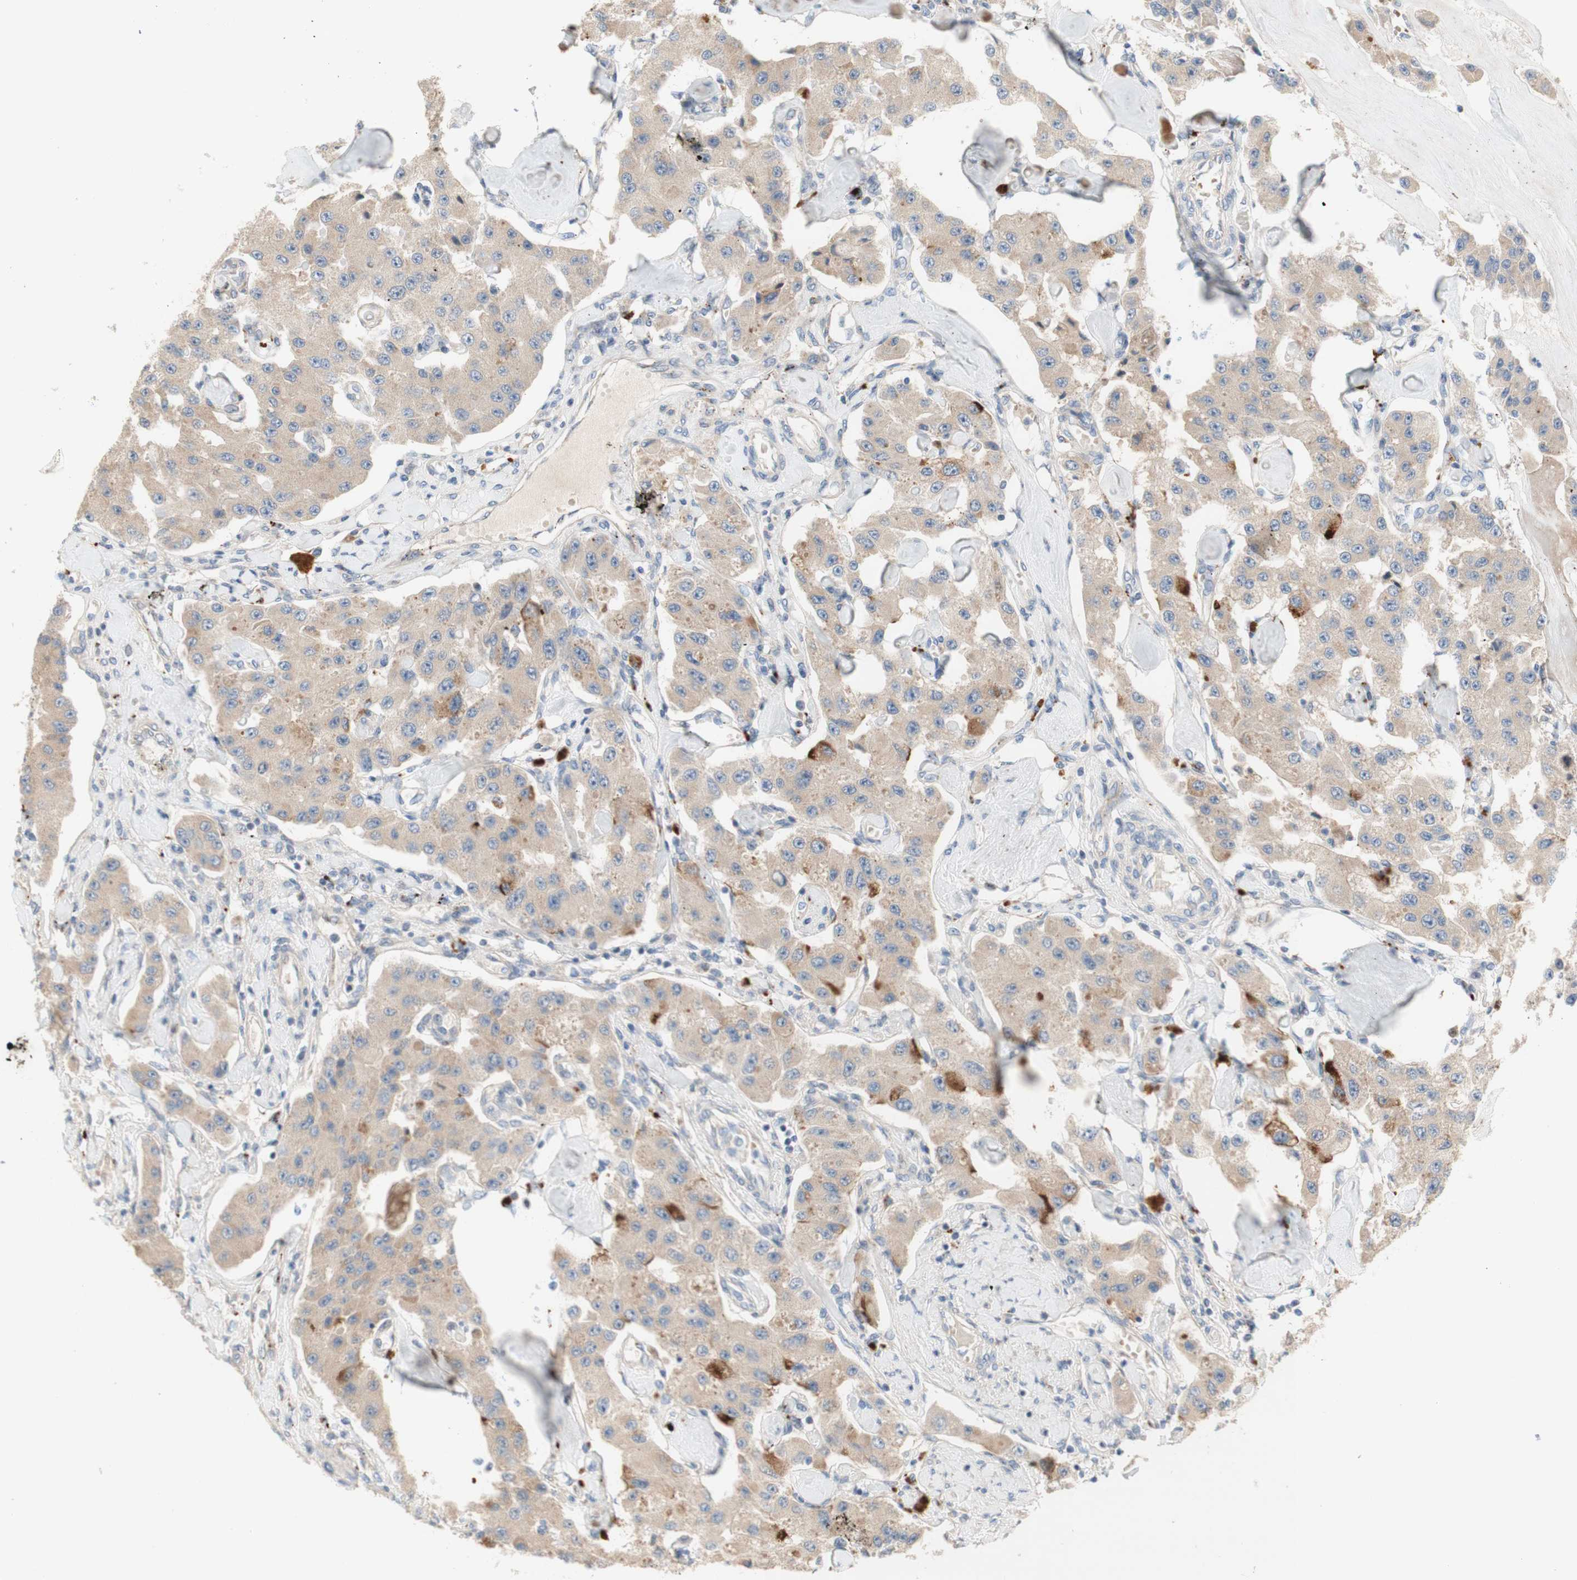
{"staining": {"intensity": "strong", "quantity": "<25%", "location": "cytoplasmic/membranous"}, "tissue": "carcinoid", "cell_type": "Tumor cells", "image_type": "cancer", "snomed": [{"axis": "morphology", "description": "Carcinoid, malignant, NOS"}, {"axis": "topography", "description": "Pancreas"}], "caption": "Immunohistochemistry (IHC) of human malignant carcinoid reveals medium levels of strong cytoplasmic/membranous expression in about <25% of tumor cells.", "gene": "PTPN21", "patient": {"sex": "male", "age": 41}}